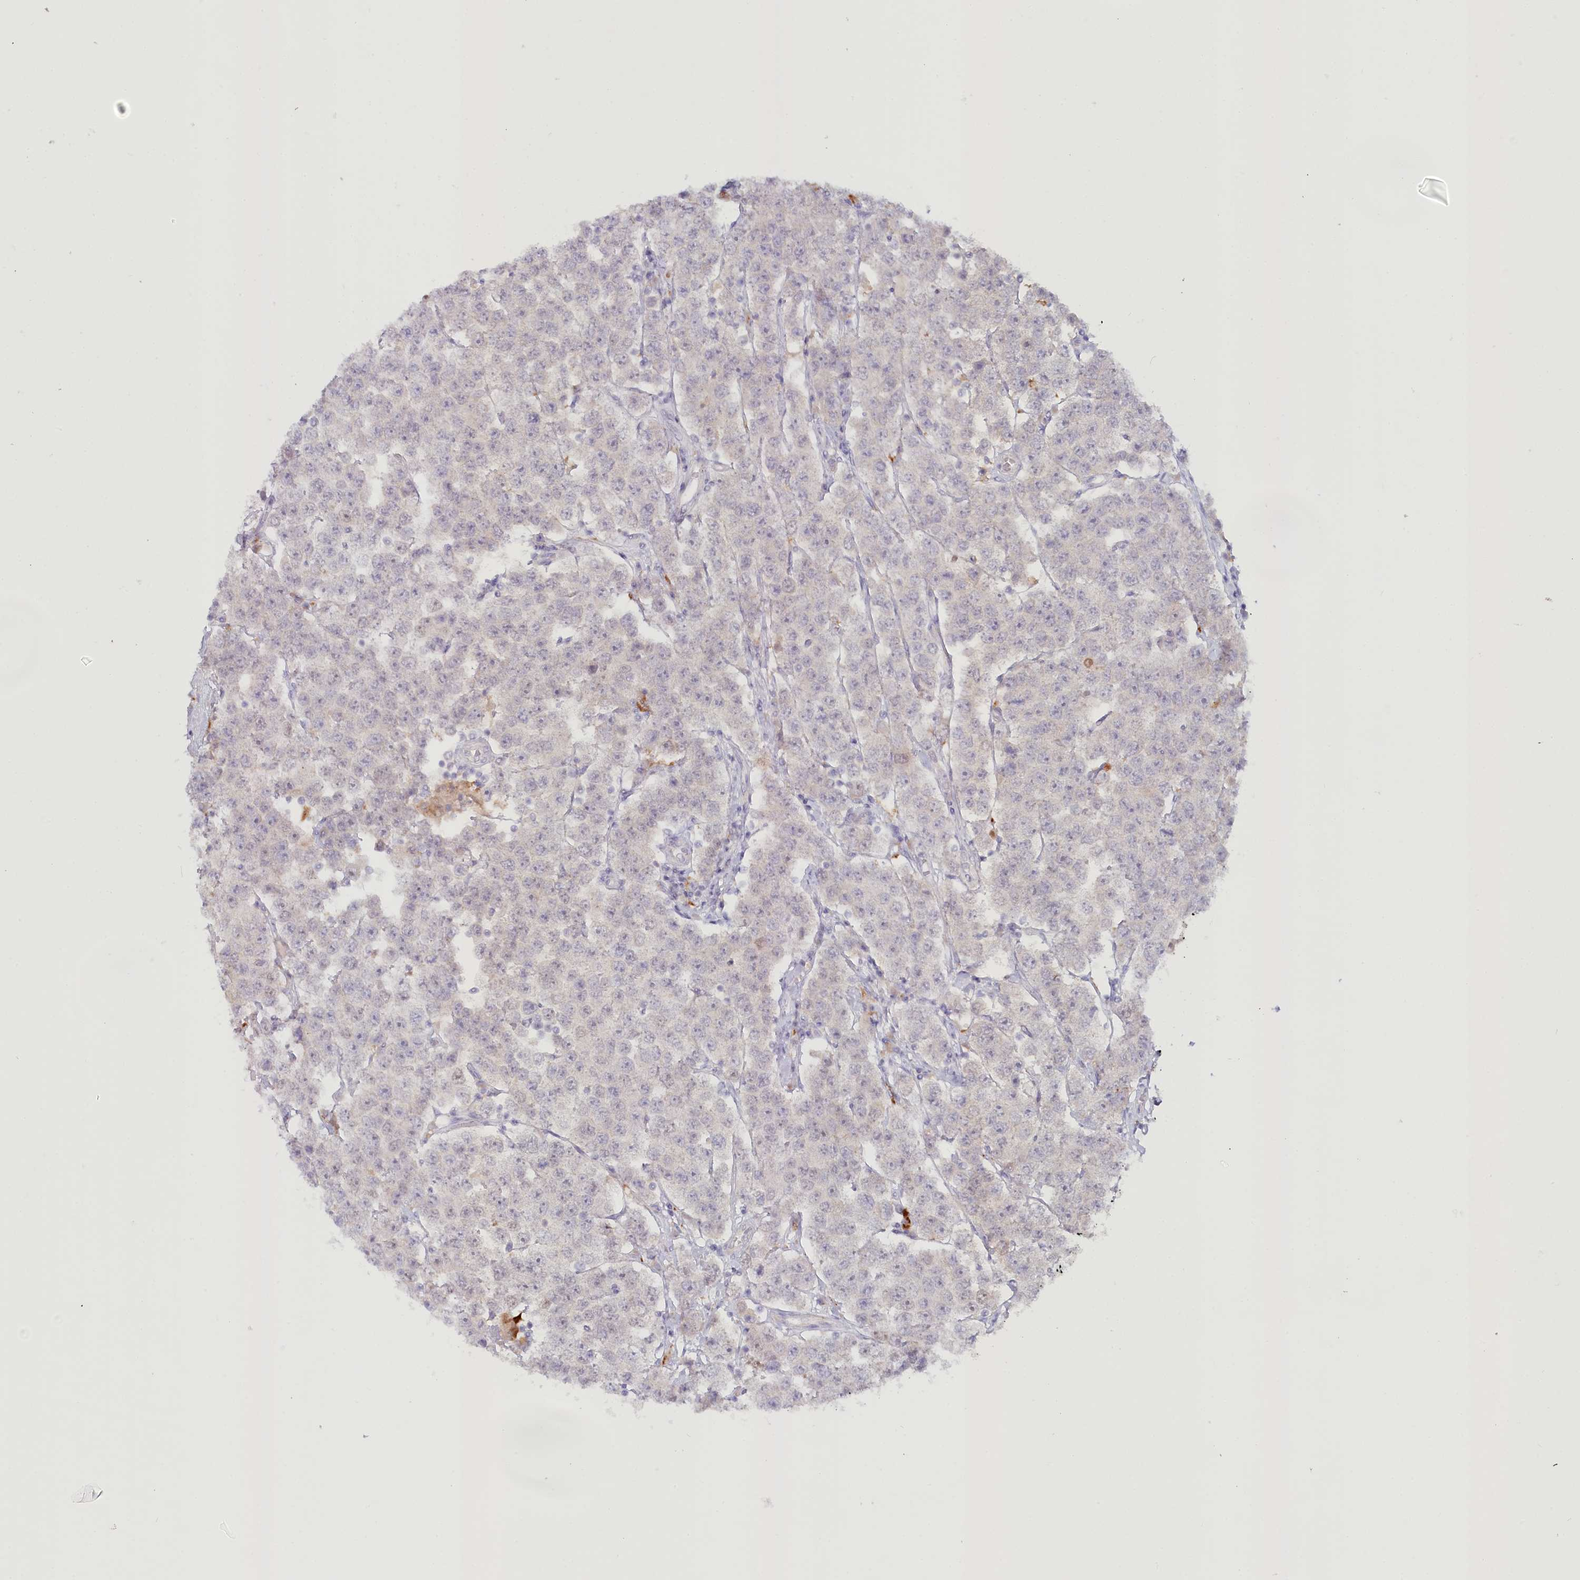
{"staining": {"intensity": "negative", "quantity": "none", "location": "none"}, "tissue": "testis cancer", "cell_type": "Tumor cells", "image_type": "cancer", "snomed": [{"axis": "morphology", "description": "Seminoma, NOS"}, {"axis": "topography", "description": "Testis"}], "caption": "DAB immunohistochemical staining of human testis seminoma reveals no significant staining in tumor cells. The staining was performed using DAB to visualize the protein expression in brown, while the nuclei were stained in blue with hematoxylin (Magnification: 20x).", "gene": "PSAPL1", "patient": {"sex": "male", "age": 28}}